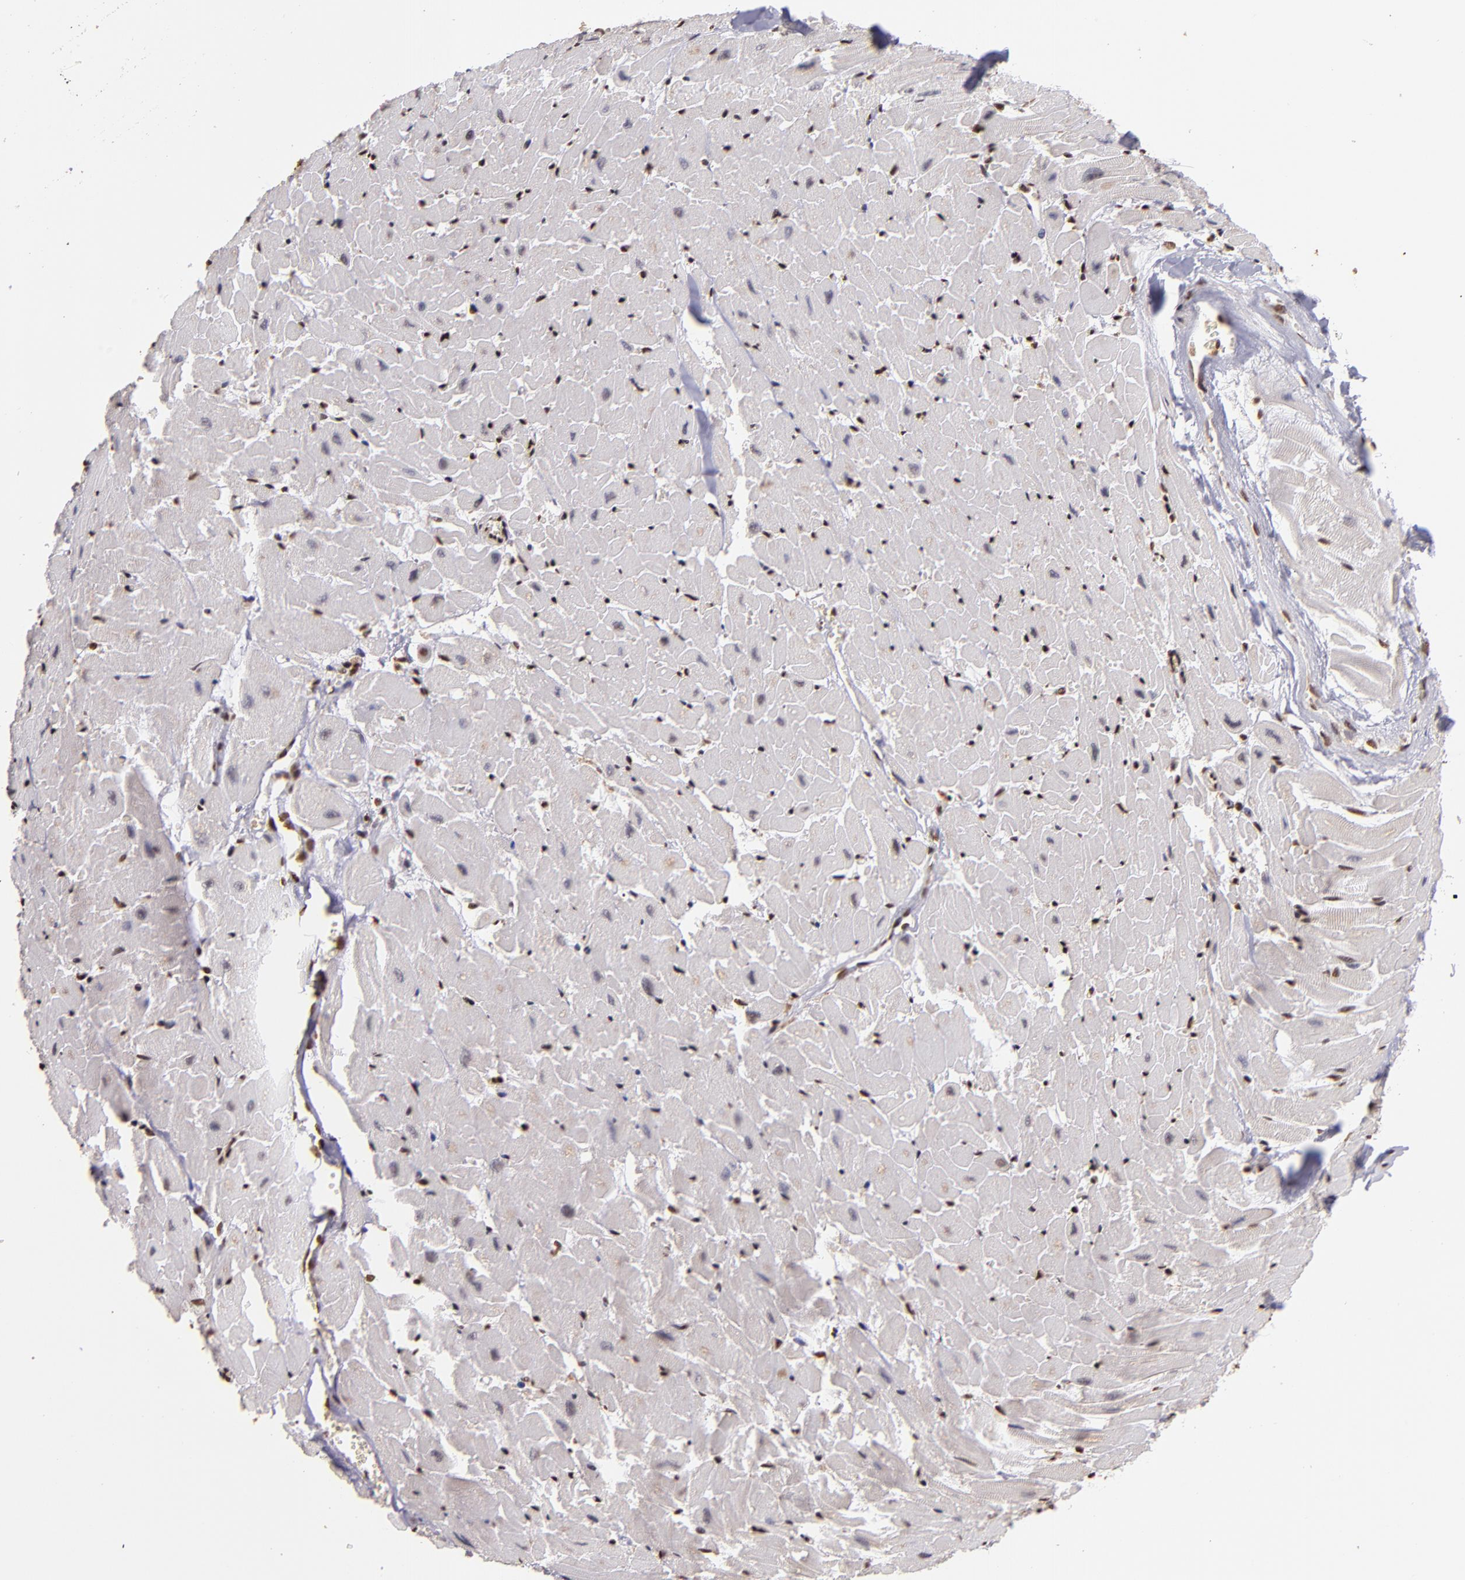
{"staining": {"intensity": "moderate", "quantity": ">75%", "location": "nuclear"}, "tissue": "heart muscle", "cell_type": "Cardiomyocytes", "image_type": "normal", "snomed": [{"axis": "morphology", "description": "Normal tissue, NOS"}, {"axis": "topography", "description": "Heart"}], "caption": "About >75% of cardiomyocytes in normal human heart muscle show moderate nuclear protein expression as visualized by brown immunohistochemical staining.", "gene": "SP1", "patient": {"sex": "female", "age": 19}}